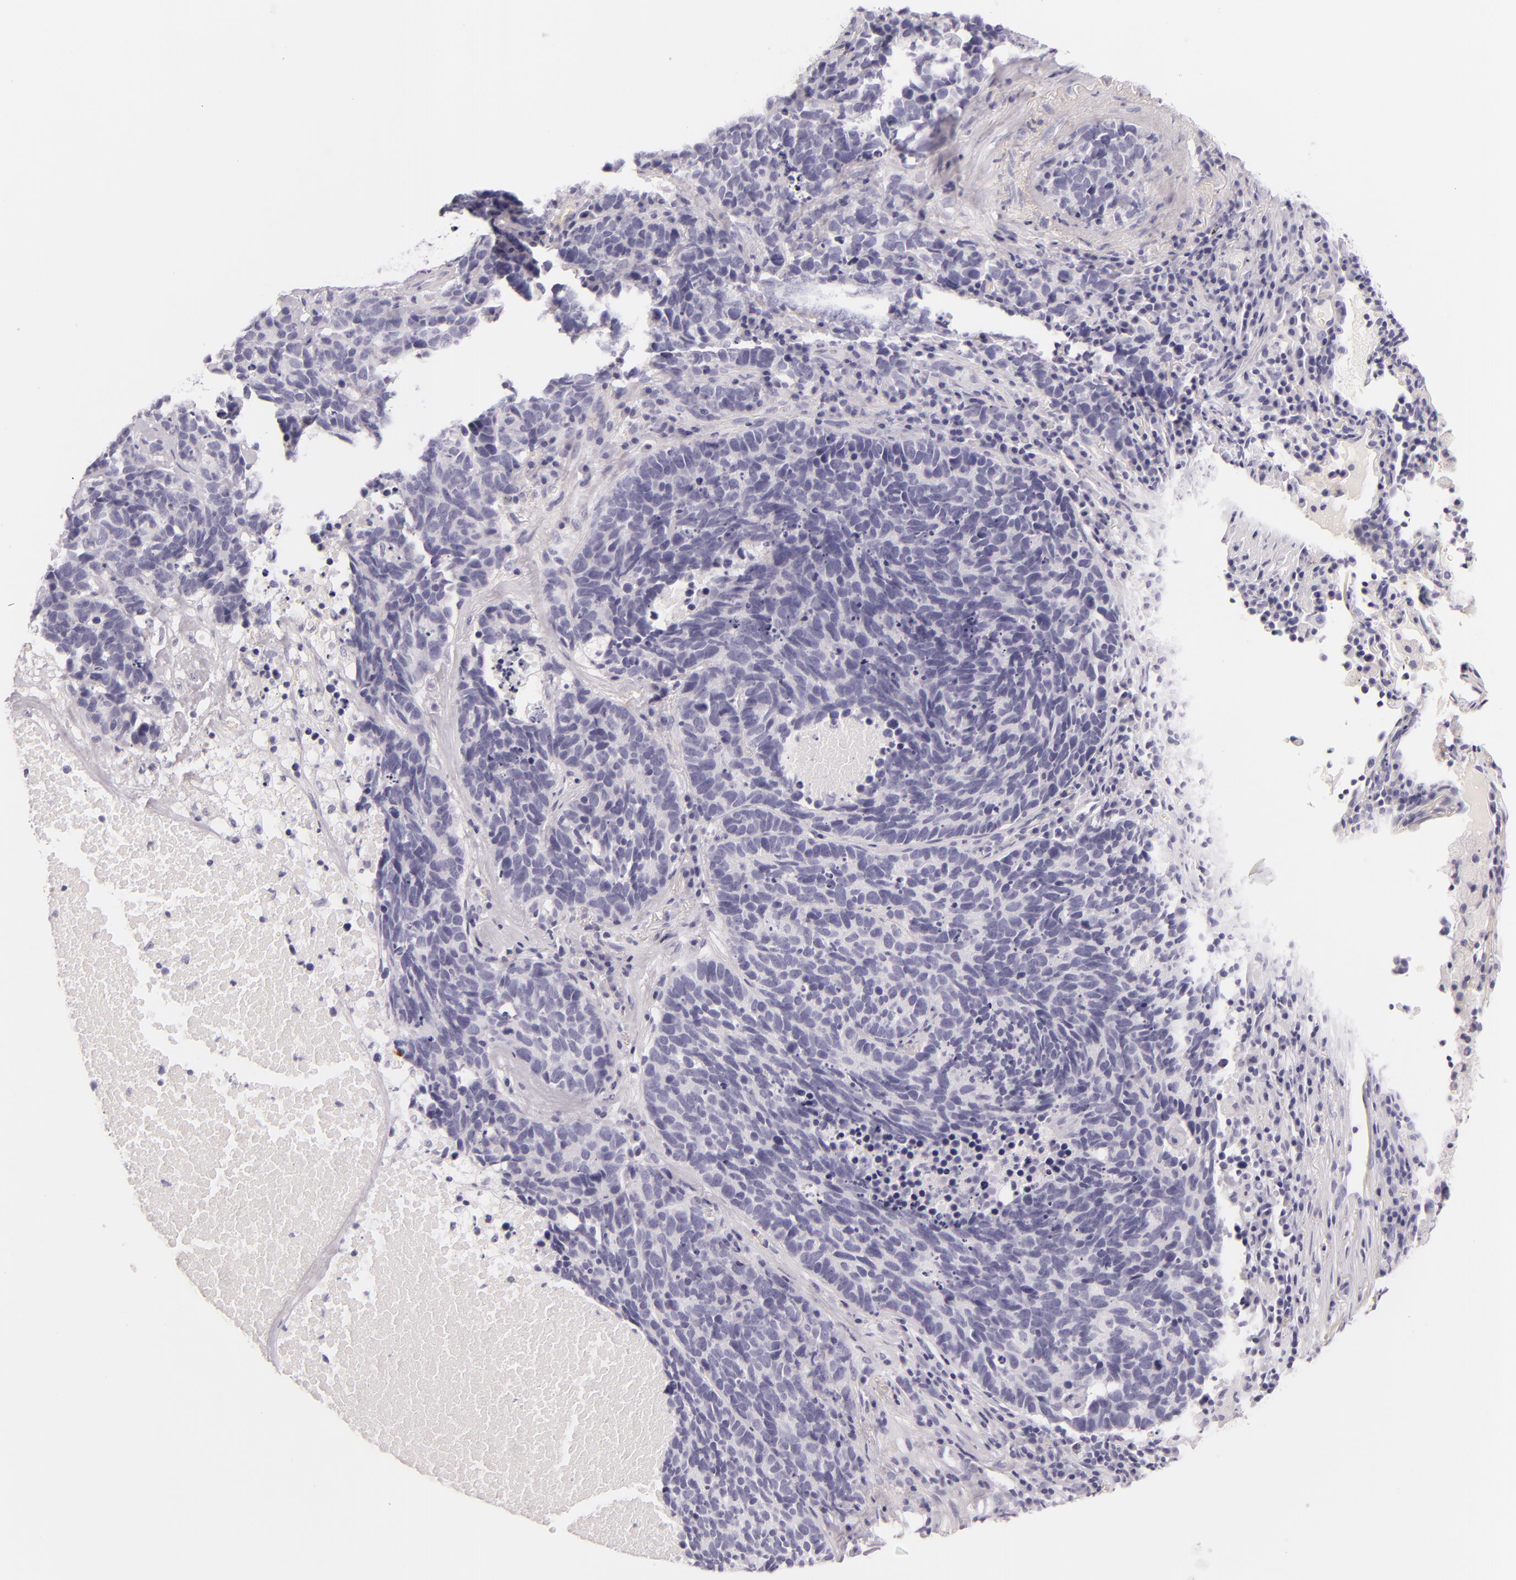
{"staining": {"intensity": "negative", "quantity": "none", "location": "none"}, "tissue": "lung cancer", "cell_type": "Tumor cells", "image_type": "cancer", "snomed": [{"axis": "morphology", "description": "Neoplasm, malignant, NOS"}, {"axis": "topography", "description": "Lung"}], "caption": "Immunohistochemistry (IHC) of human lung cancer displays no staining in tumor cells.", "gene": "INA", "patient": {"sex": "female", "age": 75}}